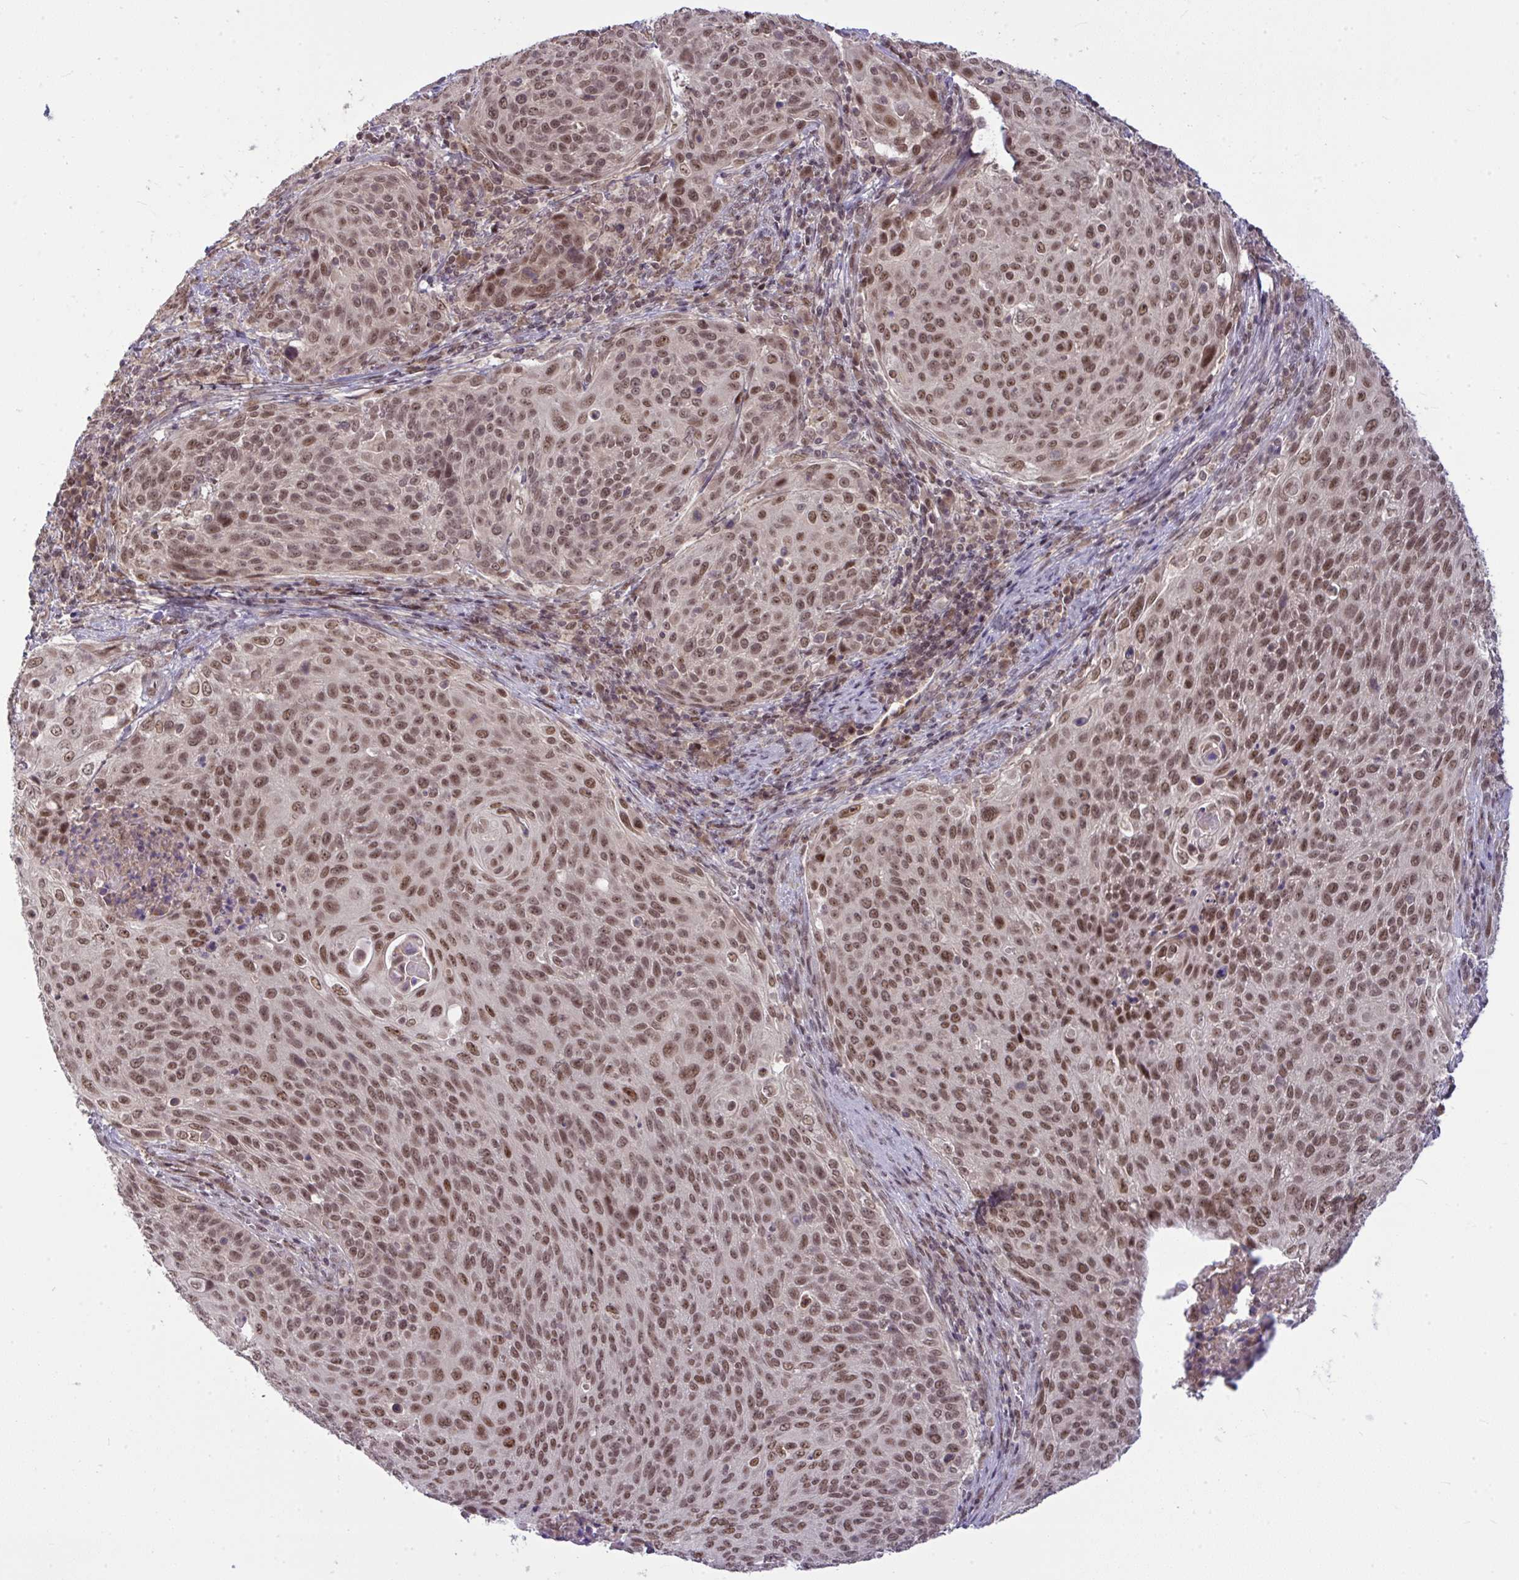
{"staining": {"intensity": "moderate", "quantity": ">75%", "location": "nuclear"}, "tissue": "cervical cancer", "cell_type": "Tumor cells", "image_type": "cancer", "snomed": [{"axis": "morphology", "description": "Squamous cell carcinoma, NOS"}, {"axis": "topography", "description": "Cervix"}], "caption": "High-magnification brightfield microscopy of cervical cancer stained with DAB (brown) and counterstained with hematoxylin (blue). tumor cells exhibit moderate nuclear expression is present in about>75% of cells.", "gene": "KLF2", "patient": {"sex": "female", "age": 31}}